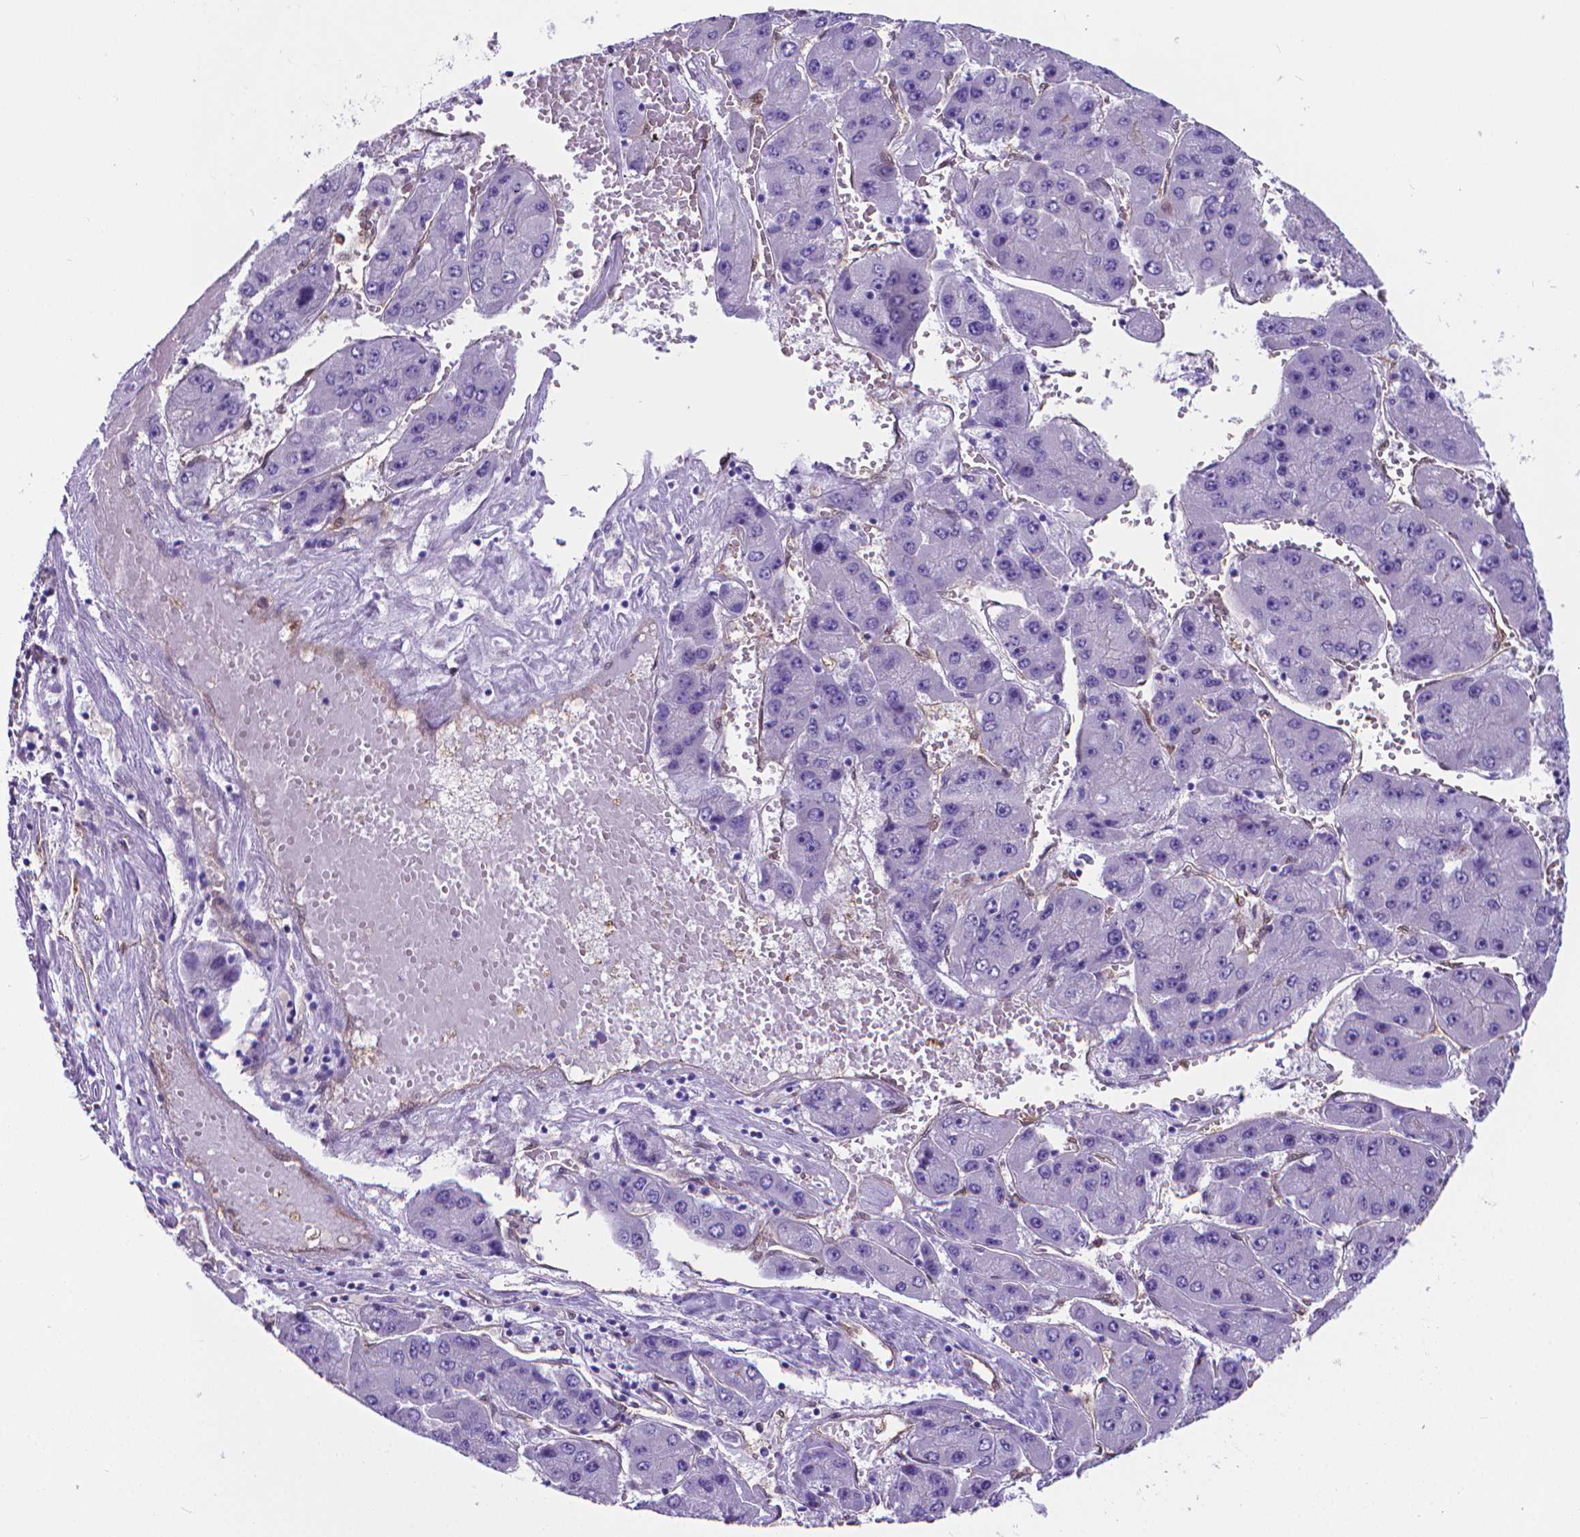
{"staining": {"intensity": "negative", "quantity": "none", "location": "none"}, "tissue": "liver cancer", "cell_type": "Tumor cells", "image_type": "cancer", "snomed": [{"axis": "morphology", "description": "Carcinoma, Hepatocellular, NOS"}, {"axis": "topography", "description": "Liver"}], "caption": "IHC image of neoplastic tissue: human liver cancer stained with DAB reveals no significant protein positivity in tumor cells. (Brightfield microscopy of DAB (3,3'-diaminobenzidine) immunohistochemistry at high magnification).", "gene": "CLIC4", "patient": {"sex": "female", "age": 61}}